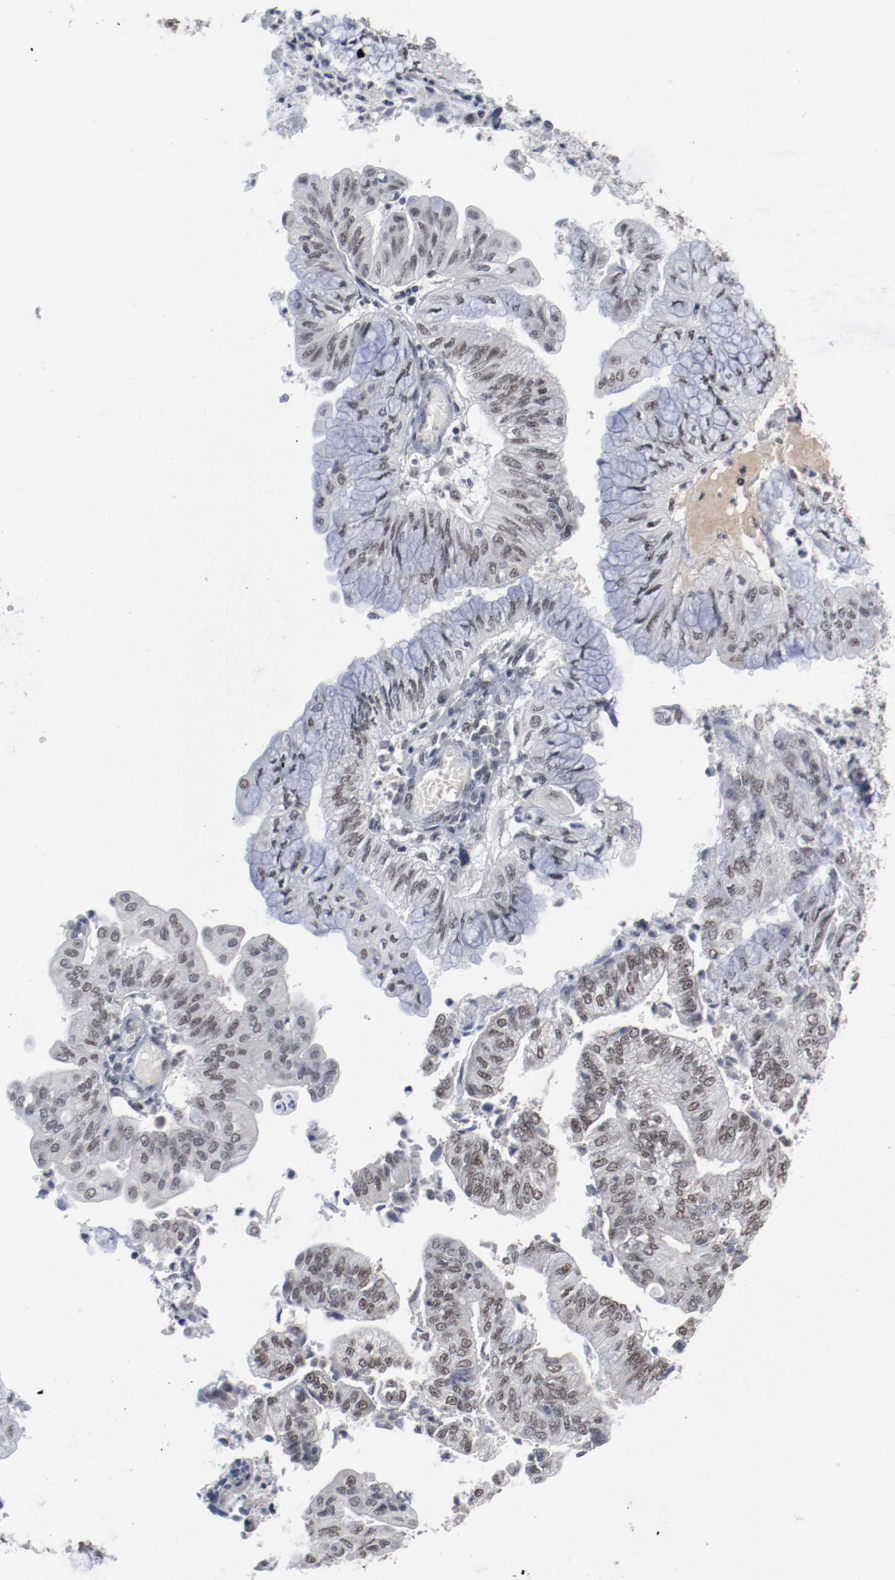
{"staining": {"intensity": "weak", "quantity": "25%-75%", "location": "cytoplasmic/membranous,nuclear"}, "tissue": "endometrial cancer", "cell_type": "Tumor cells", "image_type": "cancer", "snomed": [{"axis": "morphology", "description": "Adenocarcinoma, NOS"}, {"axis": "topography", "description": "Endometrium"}], "caption": "This is an image of immunohistochemistry staining of endometrial adenocarcinoma, which shows weak staining in the cytoplasmic/membranous and nuclear of tumor cells.", "gene": "BUB3", "patient": {"sex": "female", "age": 59}}